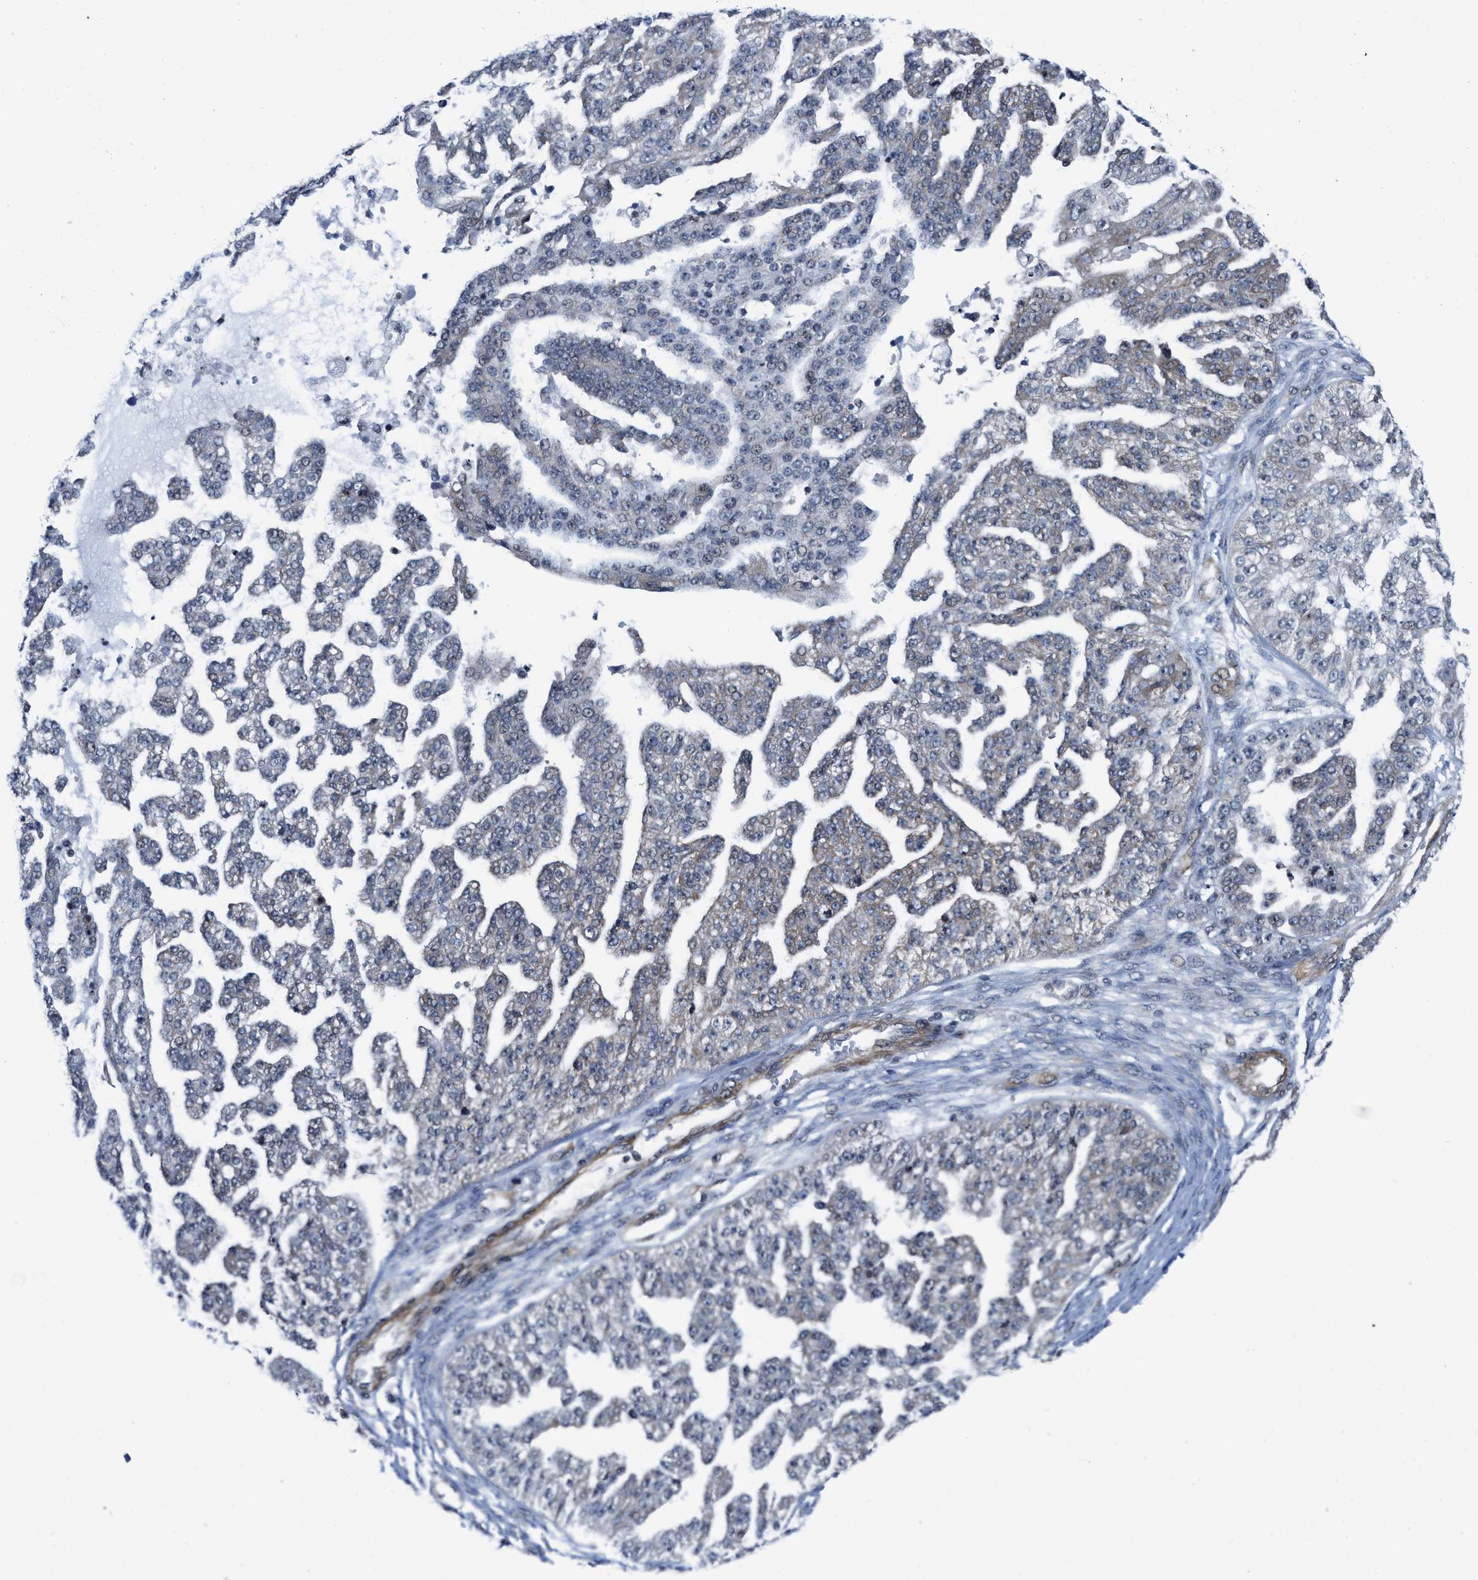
{"staining": {"intensity": "negative", "quantity": "none", "location": "none"}, "tissue": "ovarian cancer", "cell_type": "Tumor cells", "image_type": "cancer", "snomed": [{"axis": "morphology", "description": "Cystadenocarcinoma, serous, NOS"}, {"axis": "topography", "description": "Ovary"}], "caption": "There is no significant positivity in tumor cells of ovarian cancer (serous cystadenocarcinoma).", "gene": "TGFB1I1", "patient": {"sex": "female", "age": 58}}